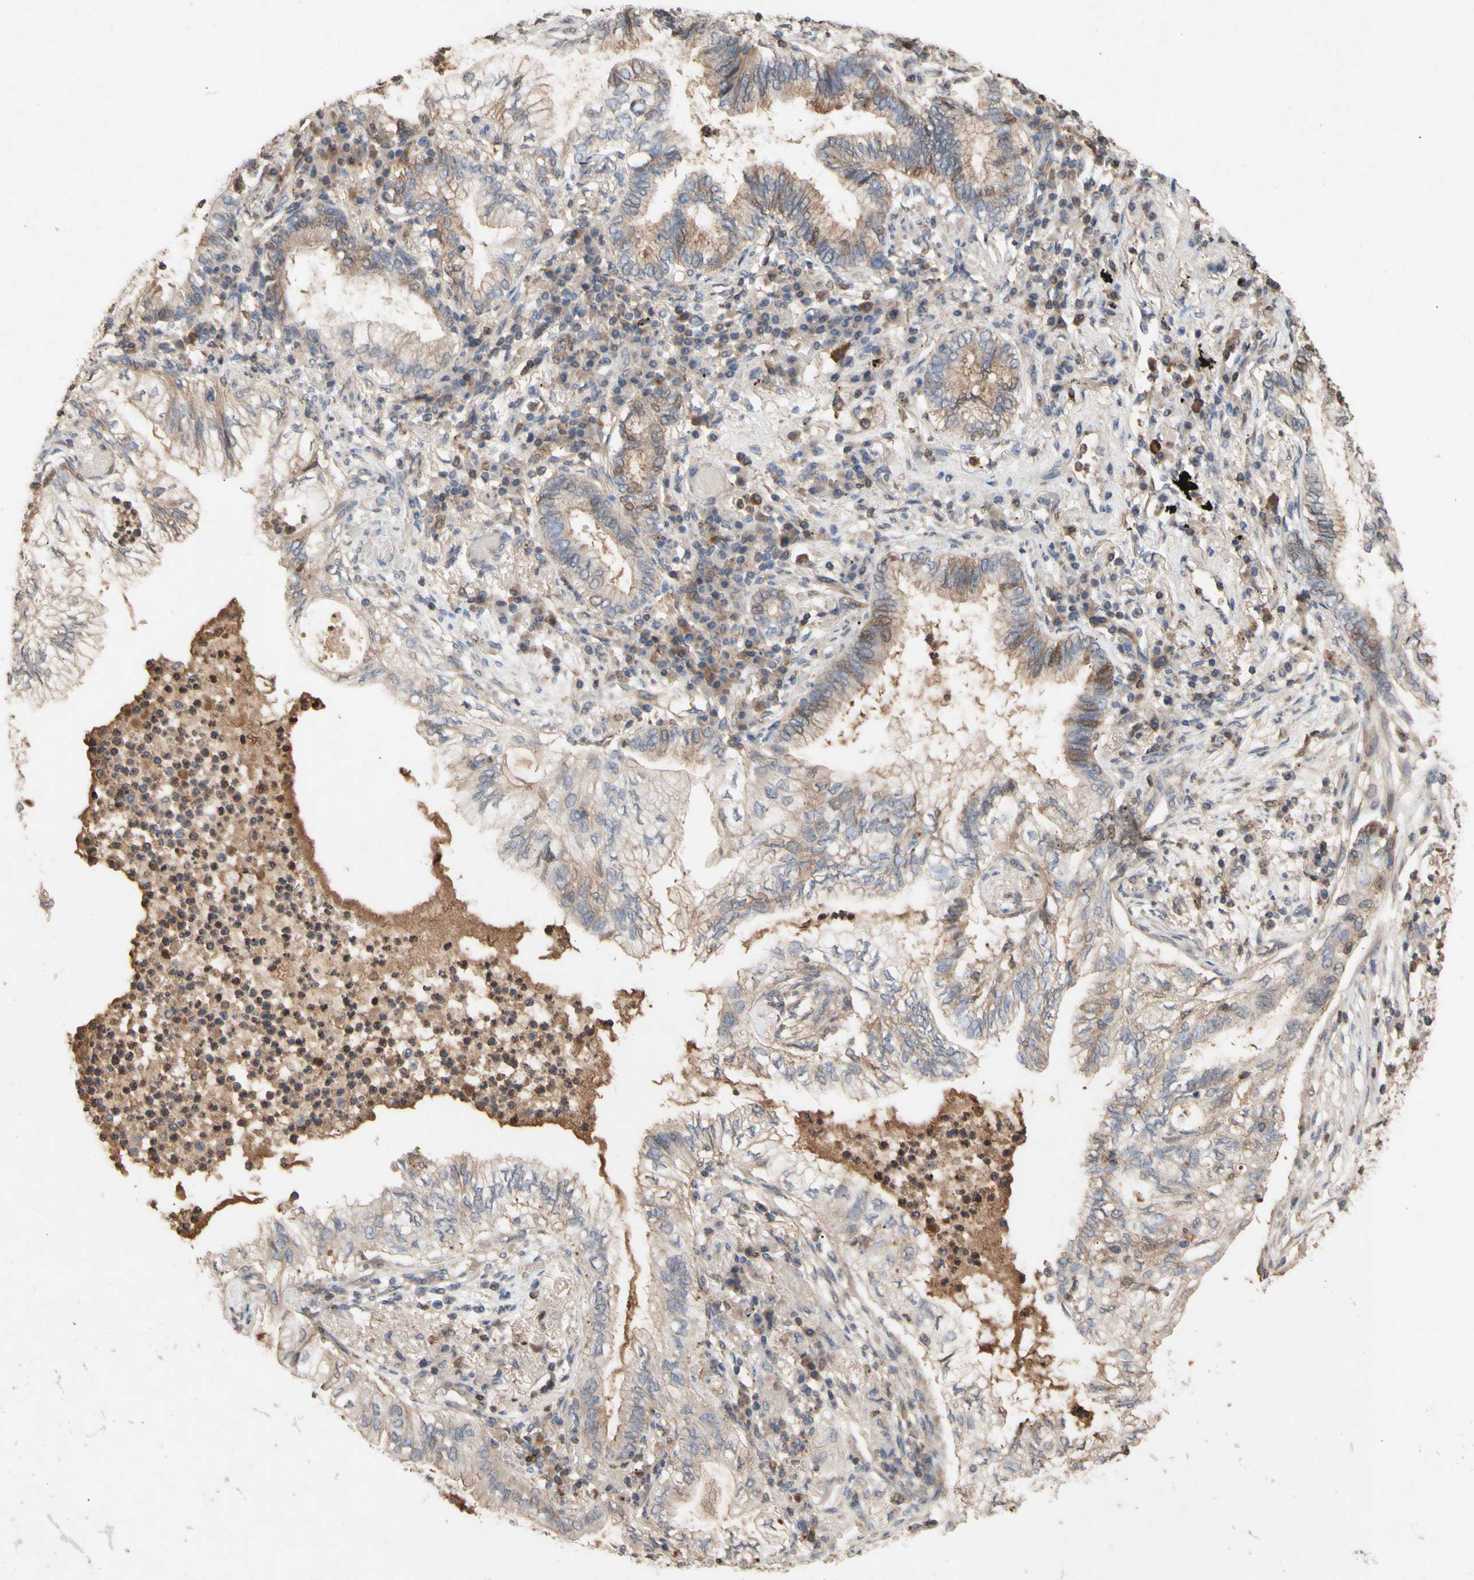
{"staining": {"intensity": "moderate", "quantity": "<25%", "location": "cytoplasmic/membranous"}, "tissue": "lung cancer", "cell_type": "Tumor cells", "image_type": "cancer", "snomed": [{"axis": "morphology", "description": "Normal tissue, NOS"}, {"axis": "morphology", "description": "Adenocarcinoma, NOS"}, {"axis": "topography", "description": "Bronchus"}, {"axis": "topography", "description": "Lung"}], "caption": "Immunohistochemical staining of lung adenocarcinoma demonstrates low levels of moderate cytoplasmic/membranous staining in approximately <25% of tumor cells.", "gene": "NECTIN3", "patient": {"sex": "female", "age": 70}}